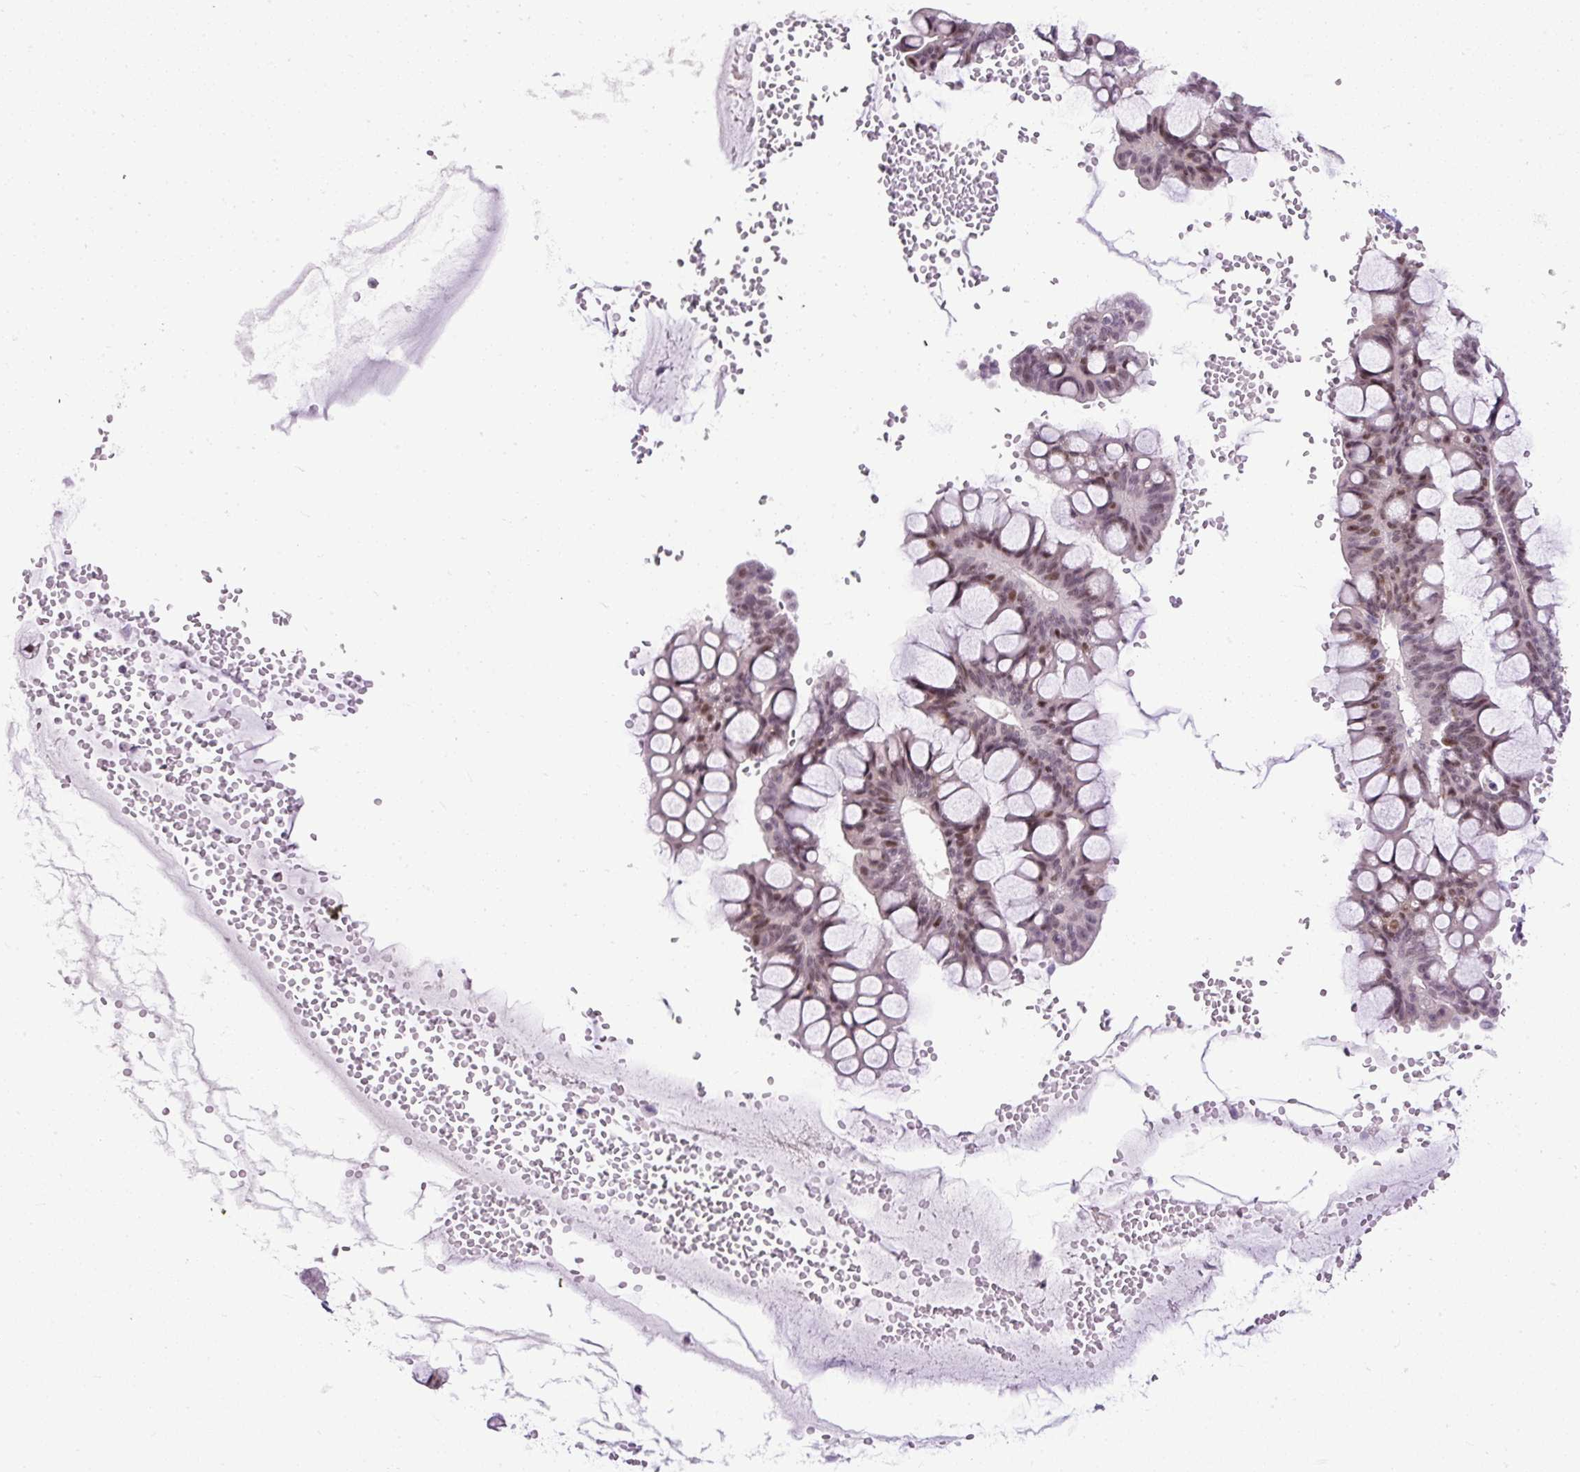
{"staining": {"intensity": "moderate", "quantity": "25%-75%", "location": "nuclear"}, "tissue": "ovarian cancer", "cell_type": "Tumor cells", "image_type": "cancer", "snomed": [{"axis": "morphology", "description": "Cystadenocarcinoma, mucinous, NOS"}, {"axis": "topography", "description": "Ovary"}], "caption": "High-magnification brightfield microscopy of mucinous cystadenocarcinoma (ovarian) stained with DAB (brown) and counterstained with hematoxylin (blue). tumor cells exhibit moderate nuclear expression is appreciated in about25%-75% of cells.", "gene": "ARHGEF18", "patient": {"sex": "female", "age": 73}}